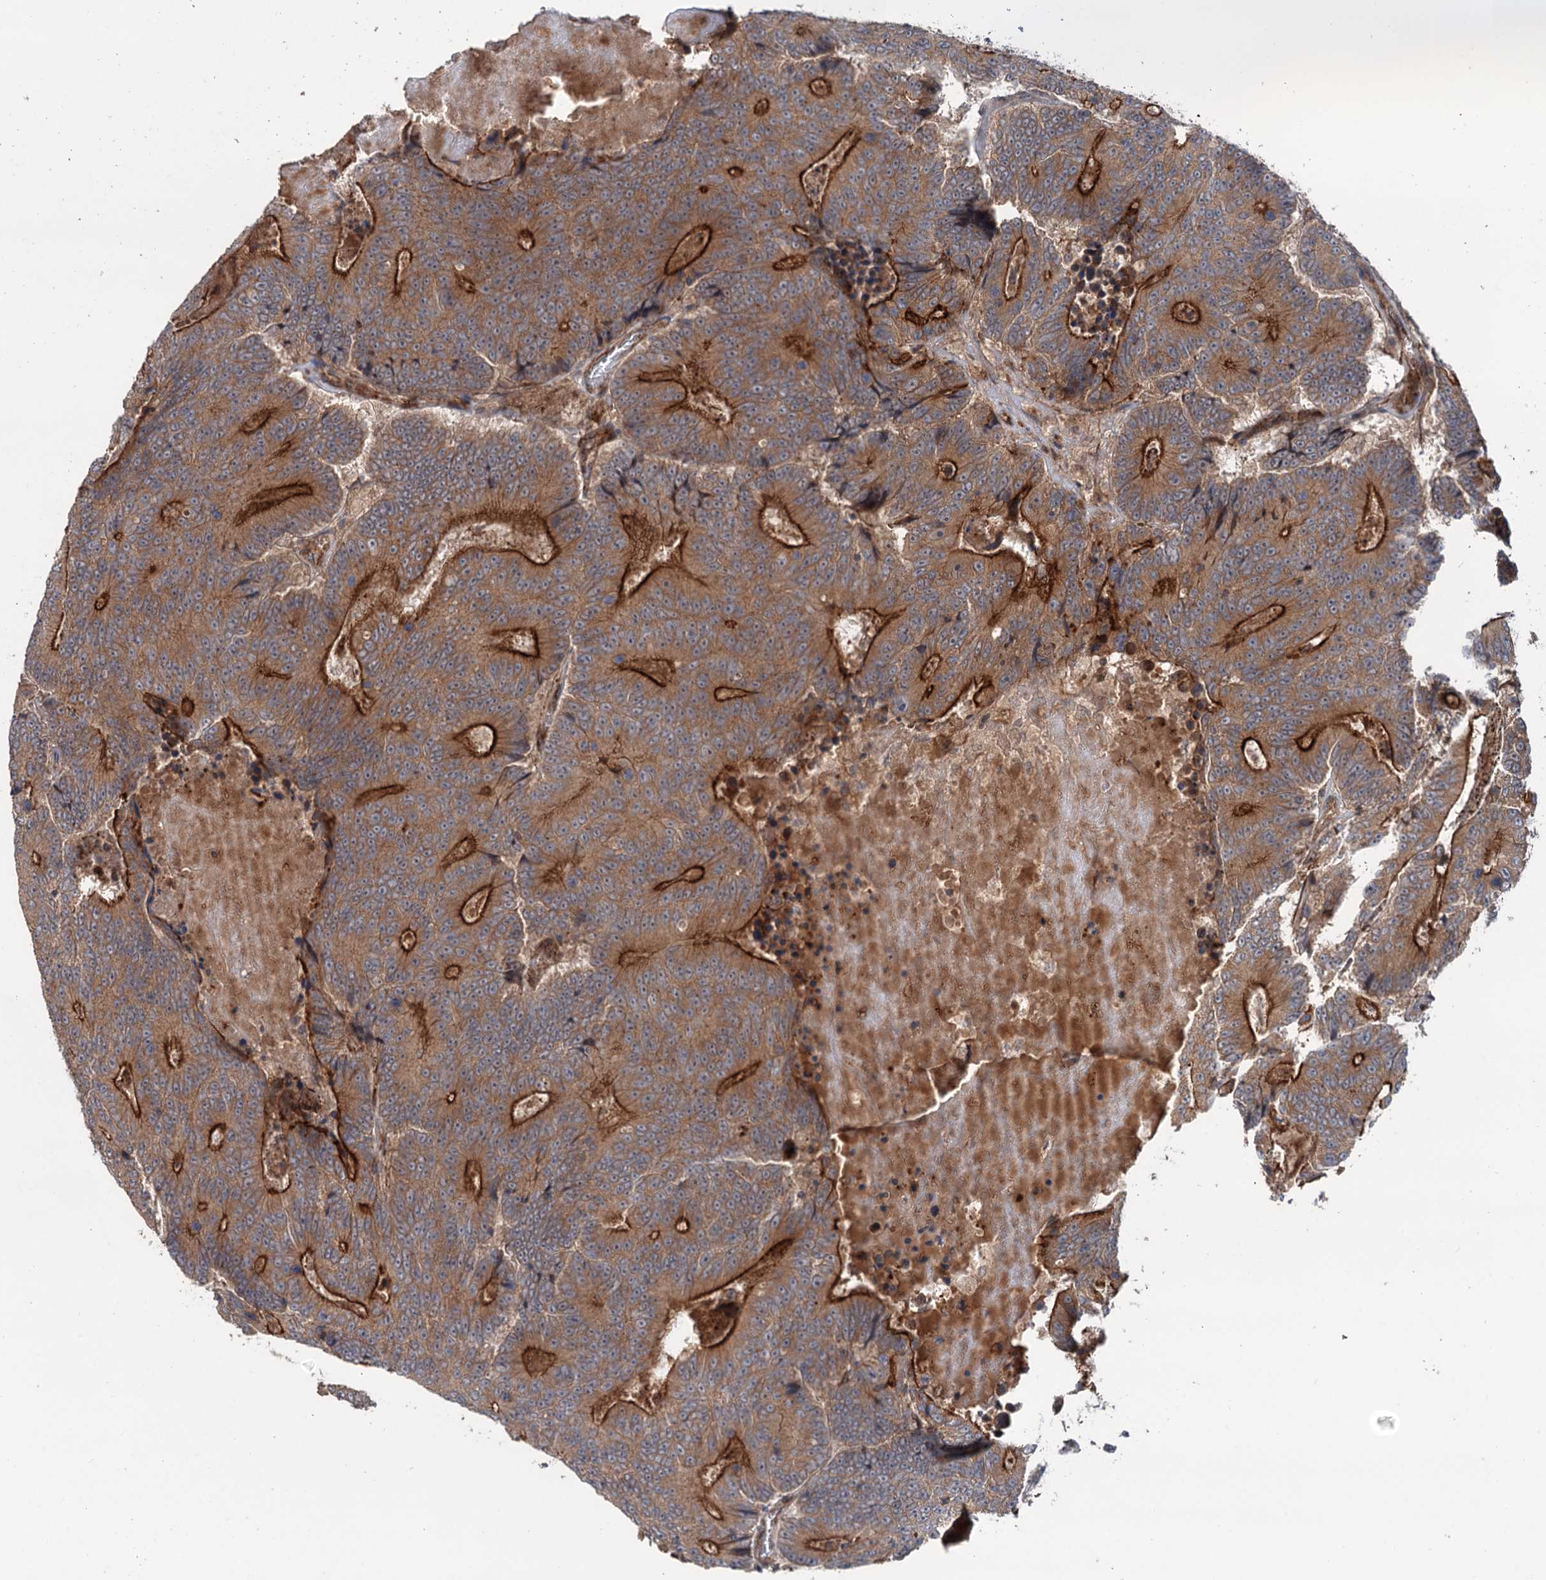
{"staining": {"intensity": "strong", "quantity": ">75%", "location": "cytoplasmic/membranous"}, "tissue": "colorectal cancer", "cell_type": "Tumor cells", "image_type": "cancer", "snomed": [{"axis": "morphology", "description": "Adenocarcinoma, NOS"}, {"axis": "topography", "description": "Colon"}], "caption": "Strong cytoplasmic/membranous protein expression is seen in about >75% of tumor cells in colorectal cancer (adenocarcinoma).", "gene": "ADGRG4", "patient": {"sex": "male", "age": 83}}